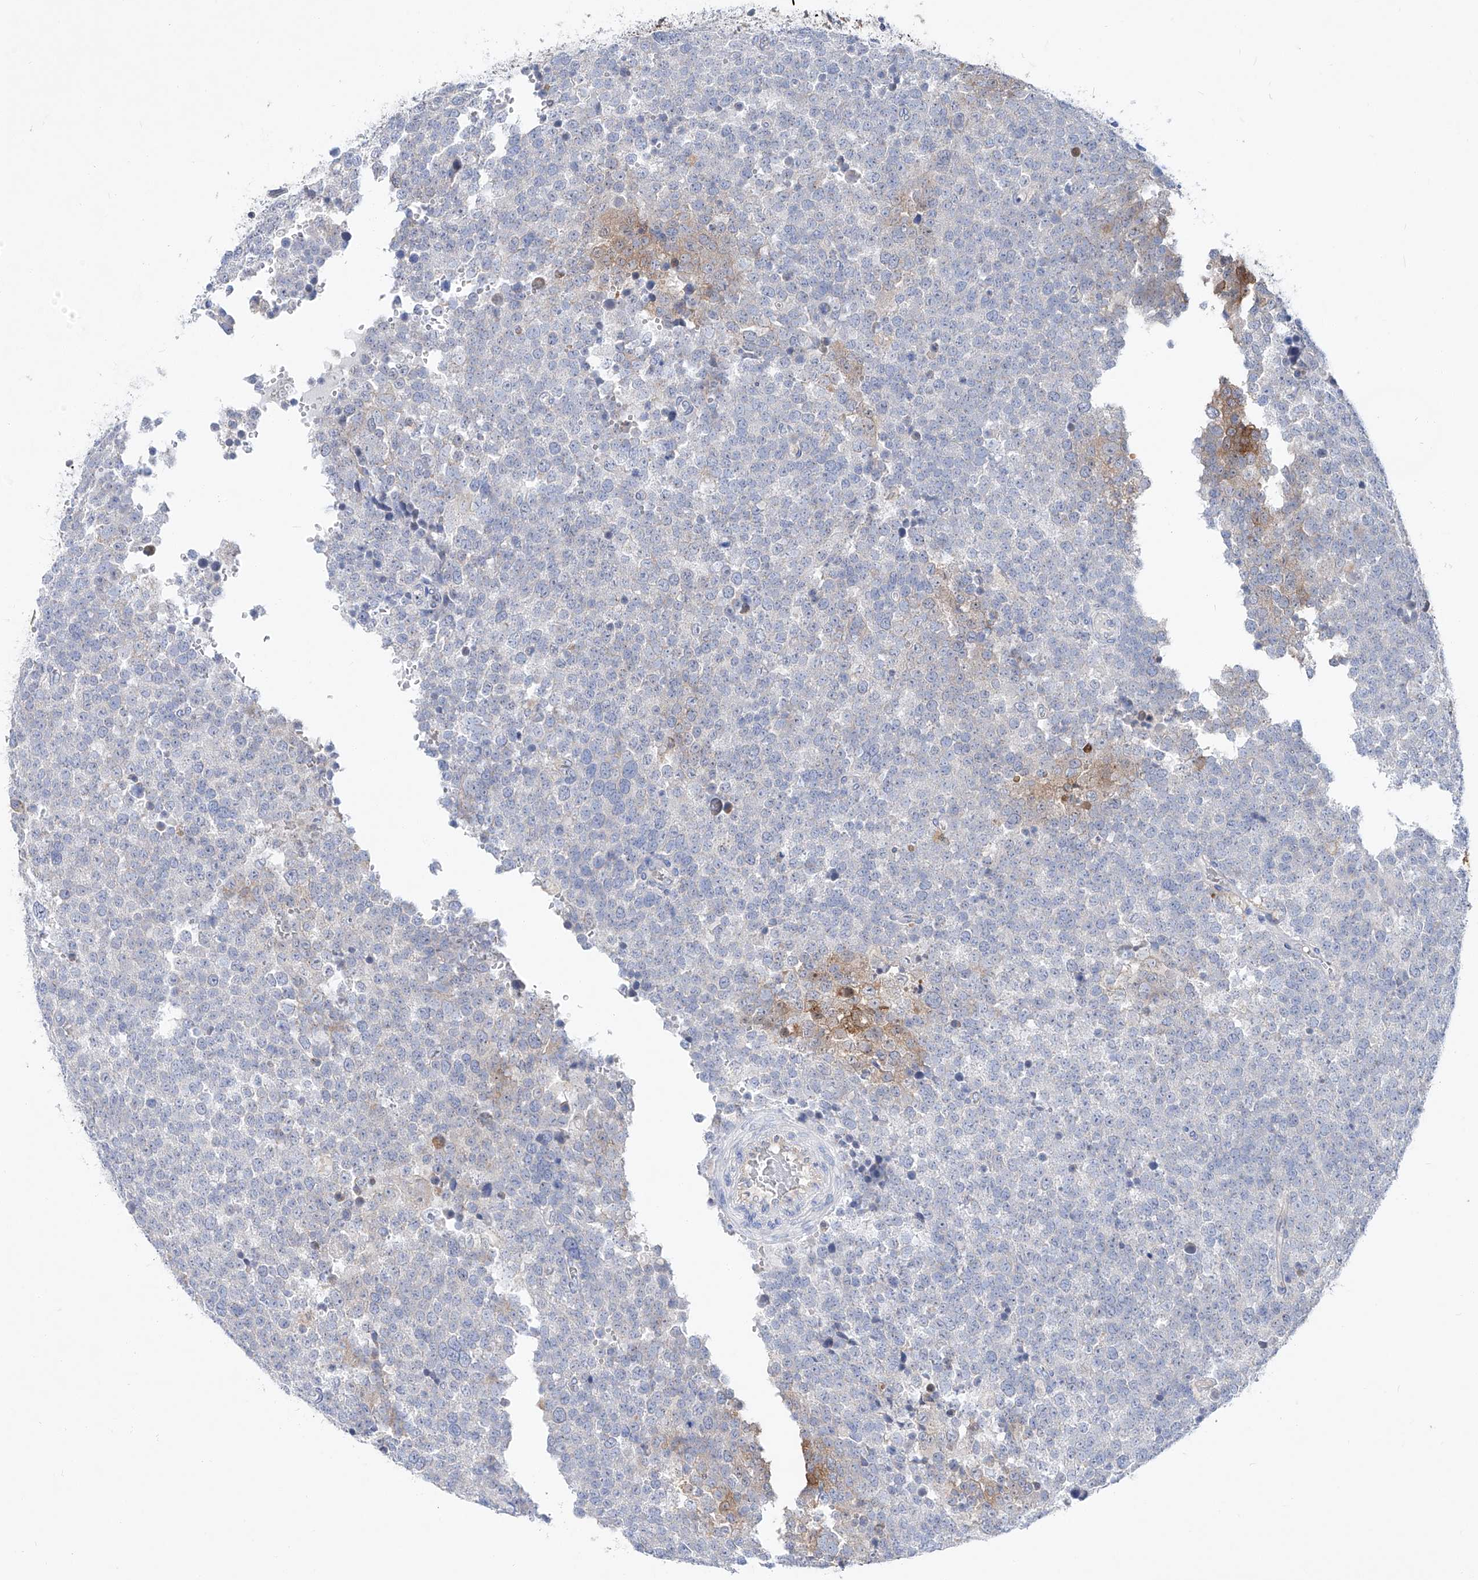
{"staining": {"intensity": "negative", "quantity": "none", "location": "none"}, "tissue": "testis cancer", "cell_type": "Tumor cells", "image_type": "cancer", "snomed": [{"axis": "morphology", "description": "Seminoma, NOS"}, {"axis": "topography", "description": "Testis"}], "caption": "IHC photomicrograph of human testis cancer stained for a protein (brown), which exhibits no staining in tumor cells.", "gene": "UFL1", "patient": {"sex": "male", "age": 71}}